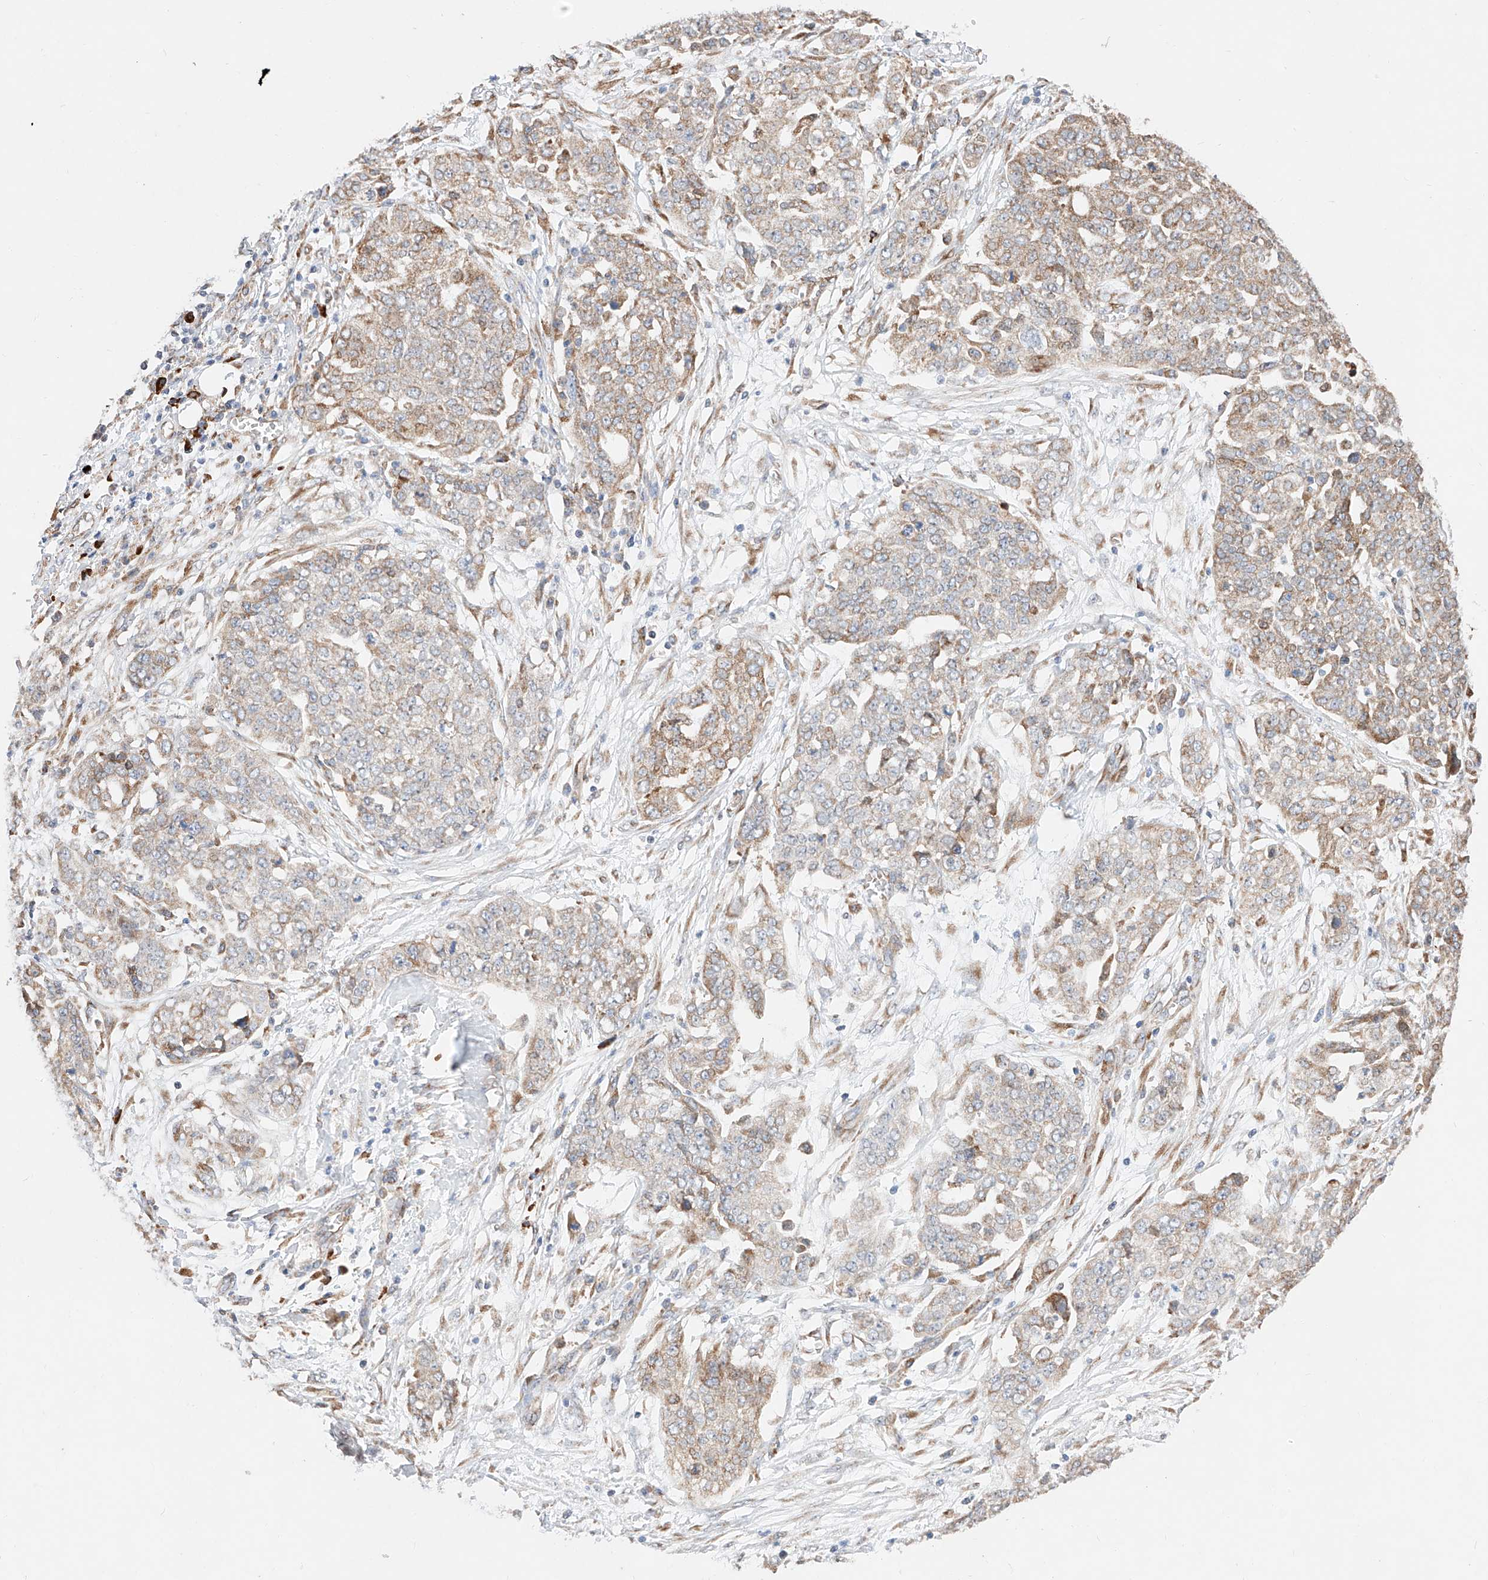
{"staining": {"intensity": "weak", "quantity": "25%-75%", "location": "cytoplasmic/membranous"}, "tissue": "ovarian cancer", "cell_type": "Tumor cells", "image_type": "cancer", "snomed": [{"axis": "morphology", "description": "Cystadenocarcinoma, serous, NOS"}, {"axis": "topography", "description": "Soft tissue"}, {"axis": "topography", "description": "Ovary"}], "caption": "Immunohistochemical staining of human ovarian serous cystadenocarcinoma demonstrates low levels of weak cytoplasmic/membranous protein positivity in approximately 25%-75% of tumor cells.", "gene": "ATP9B", "patient": {"sex": "female", "age": 57}}